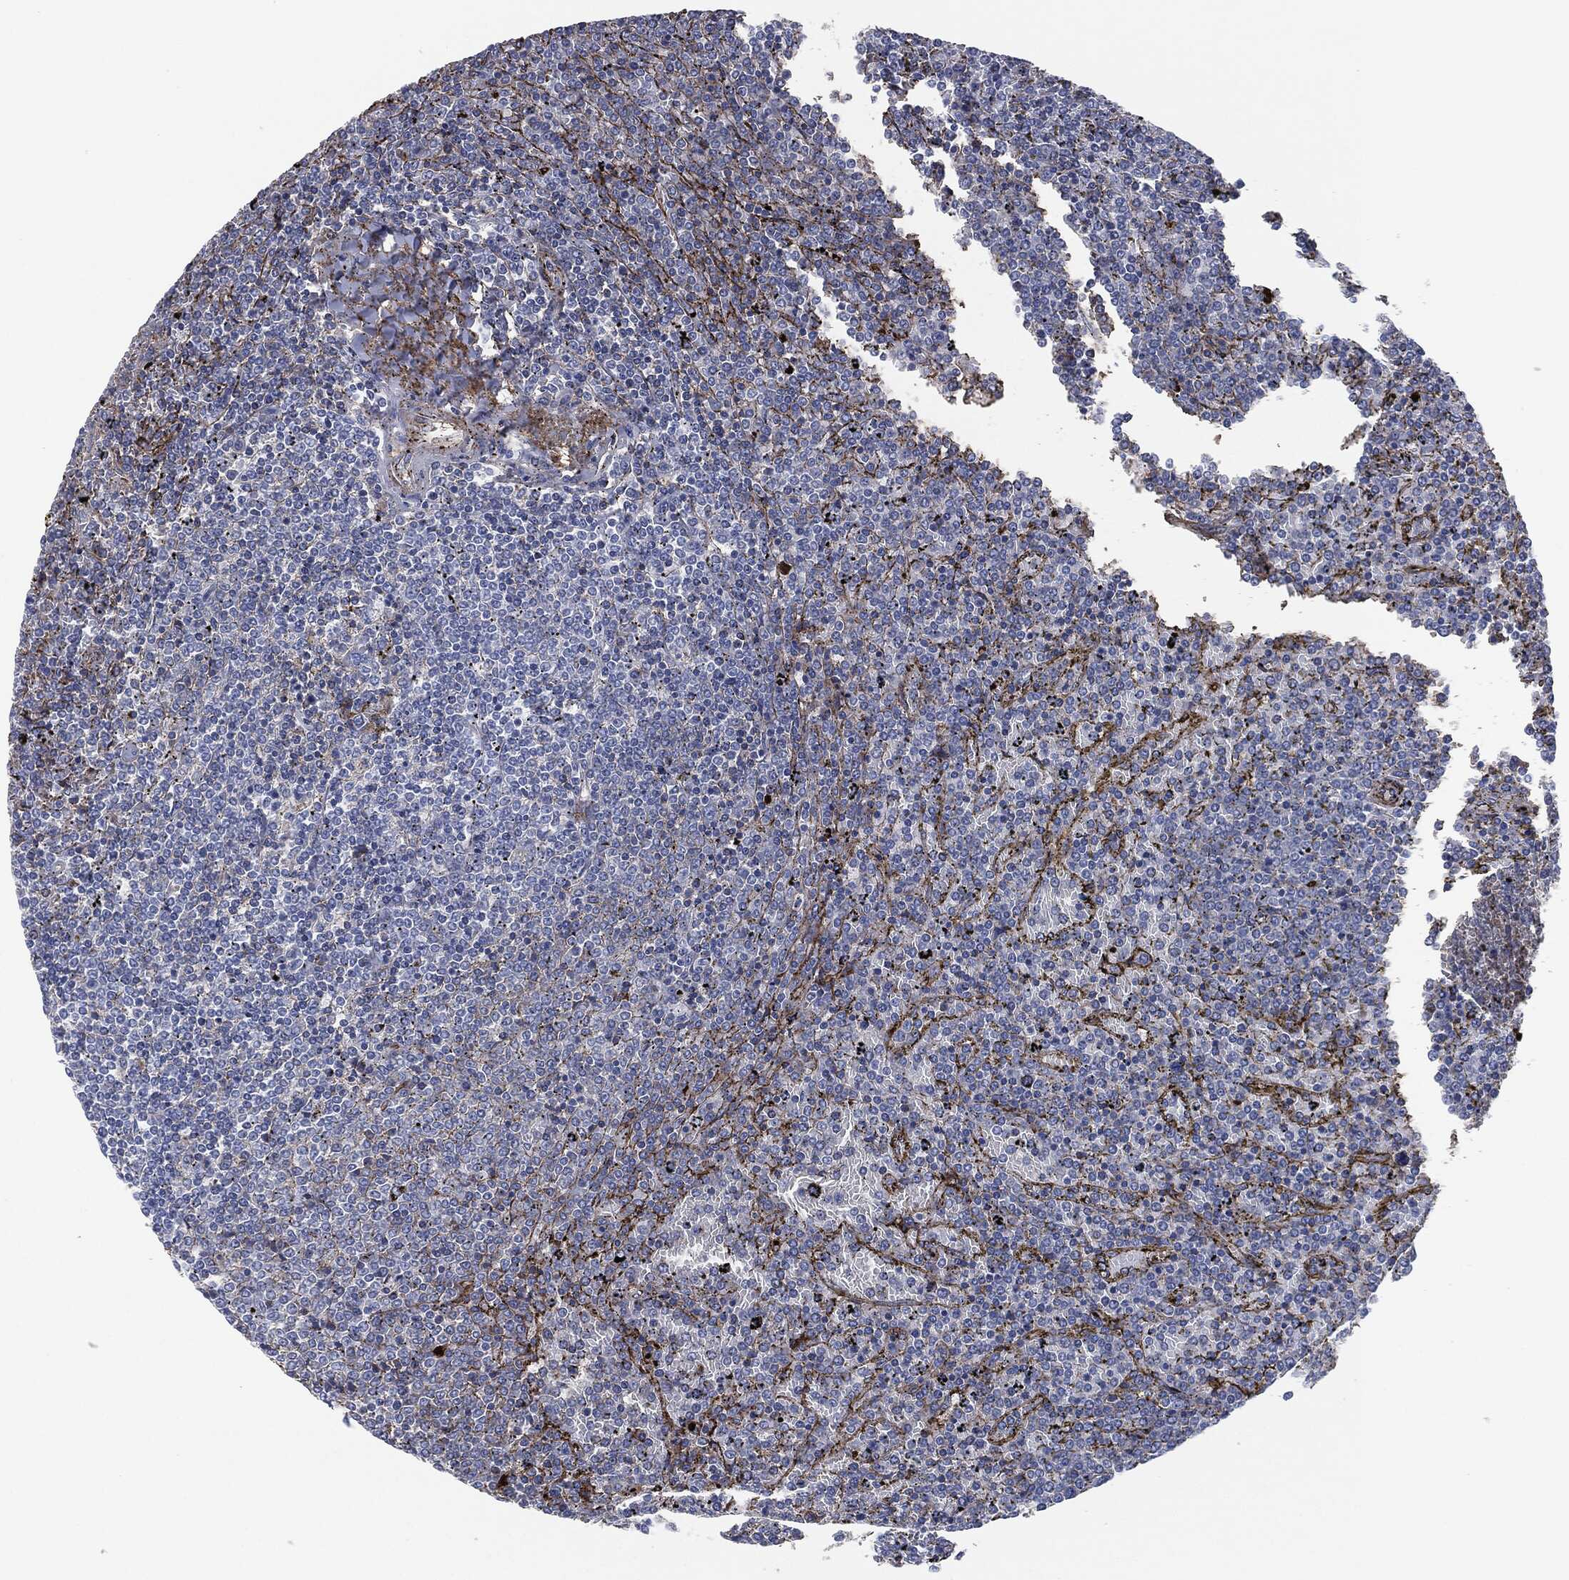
{"staining": {"intensity": "negative", "quantity": "none", "location": "none"}, "tissue": "lymphoma", "cell_type": "Tumor cells", "image_type": "cancer", "snomed": [{"axis": "morphology", "description": "Malignant lymphoma, non-Hodgkin's type, Low grade"}, {"axis": "topography", "description": "Spleen"}], "caption": "There is no significant positivity in tumor cells of lymphoma.", "gene": "APOB", "patient": {"sex": "female", "age": 77}}